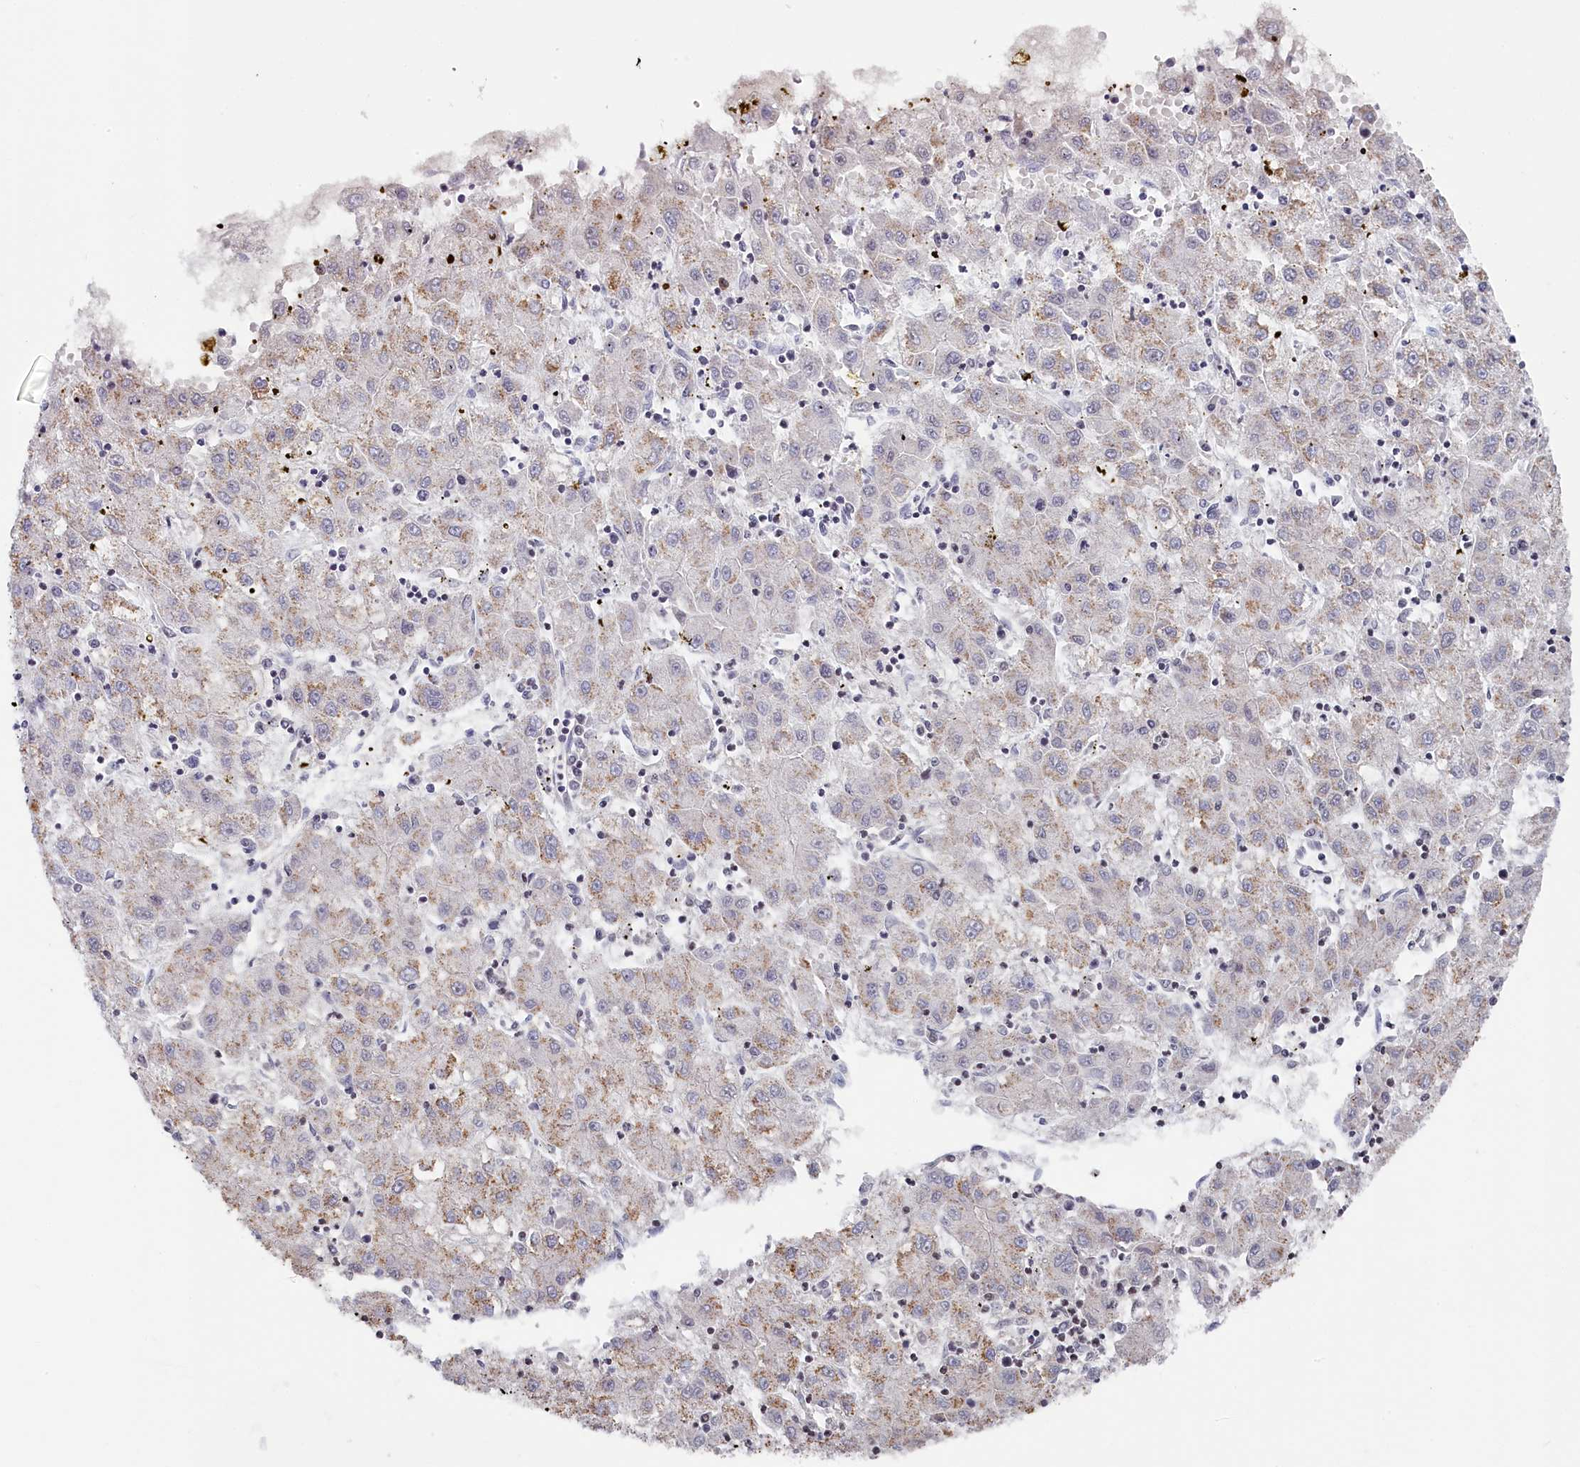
{"staining": {"intensity": "weak", "quantity": "25%-75%", "location": "cytoplasmic/membranous"}, "tissue": "liver cancer", "cell_type": "Tumor cells", "image_type": "cancer", "snomed": [{"axis": "morphology", "description": "Carcinoma, Hepatocellular, NOS"}, {"axis": "topography", "description": "Liver"}], "caption": "This micrograph reveals IHC staining of liver cancer (hepatocellular carcinoma), with low weak cytoplasmic/membranous staining in approximately 25%-75% of tumor cells.", "gene": "INTS4", "patient": {"sex": "male", "age": 72}}